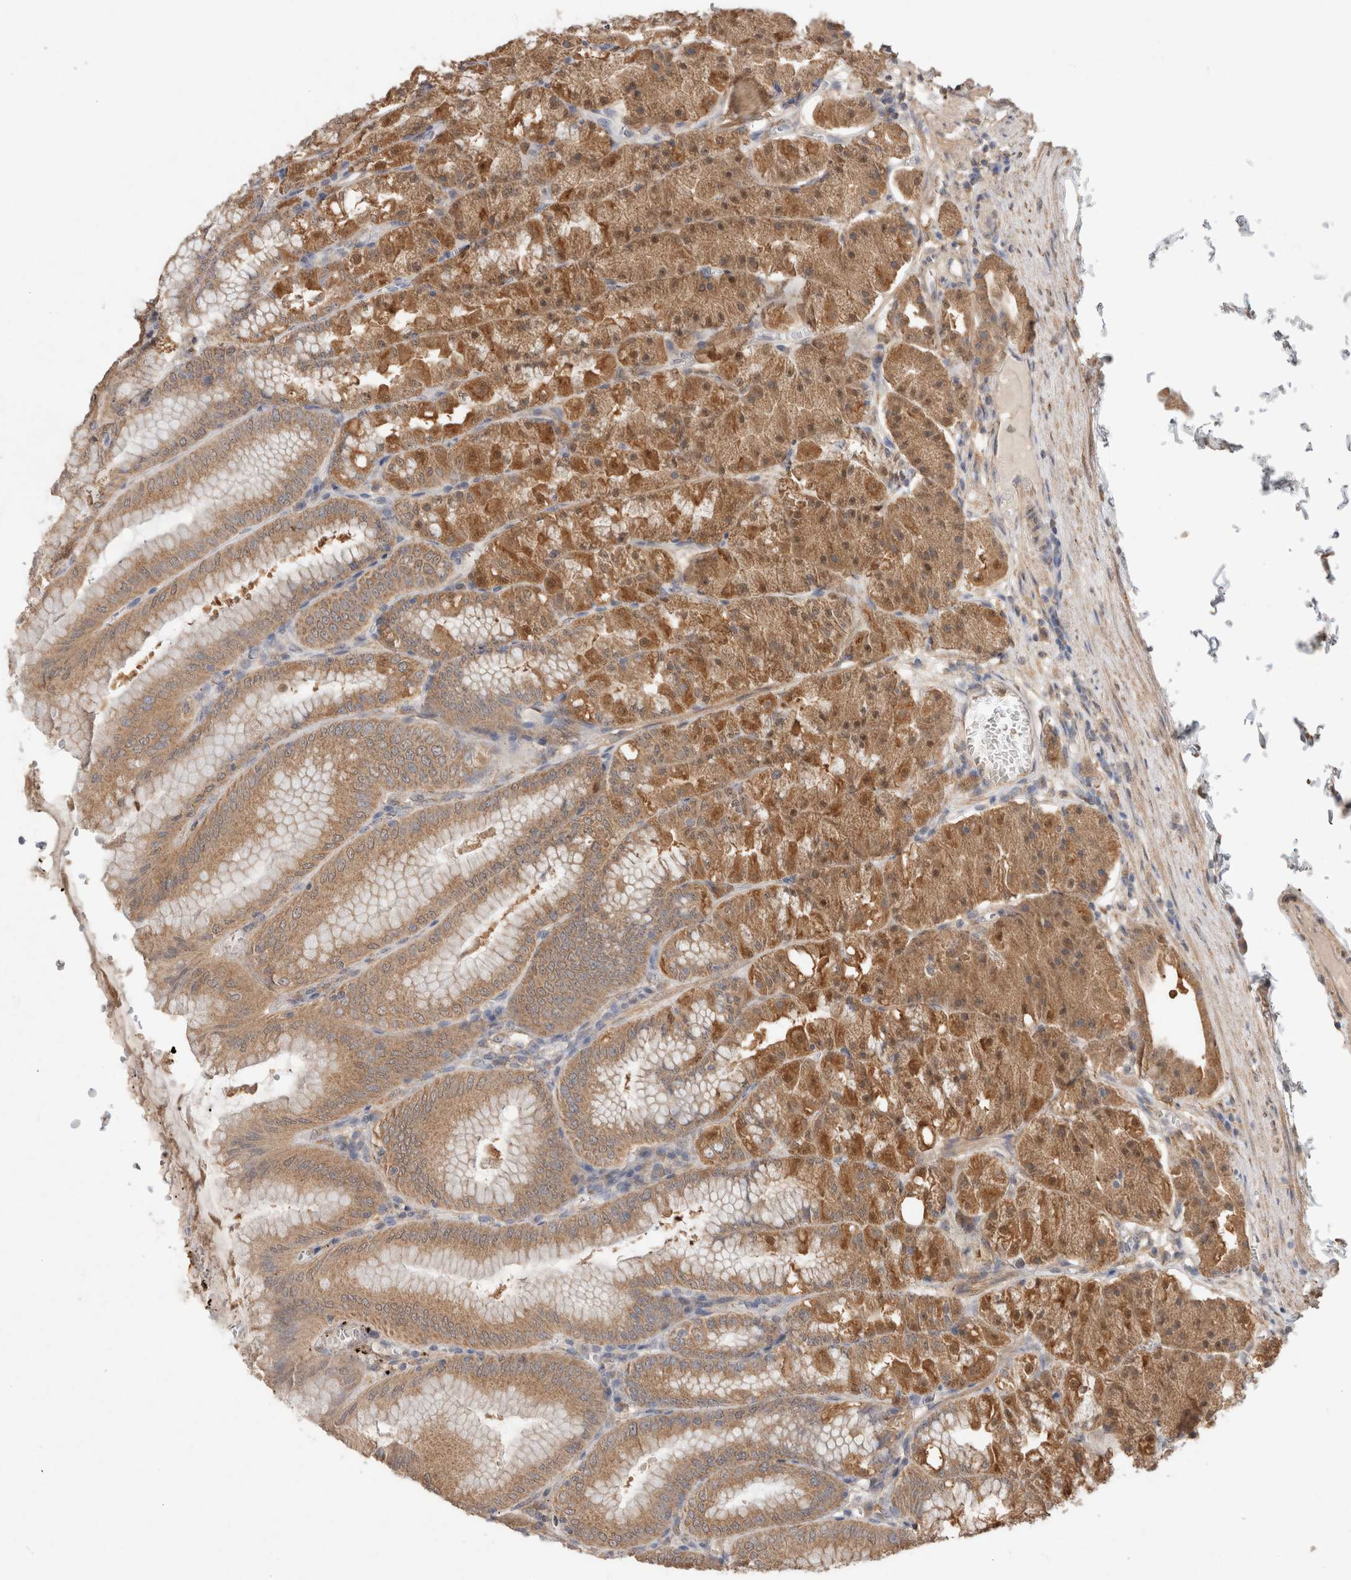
{"staining": {"intensity": "moderate", "quantity": ">75%", "location": "cytoplasmic/membranous"}, "tissue": "stomach", "cell_type": "Glandular cells", "image_type": "normal", "snomed": [{"axis": "morphology", "description": "Normal tissue, NOS"}, {"axis": "topography", "description": "Stomach, lower"}], "caption": "A brown stain labels moderate cytoplasmic/membranous staining of a protein in glandular cells of normal human stomach. Immunohistochemistry stains the protein in brown and the nuclei are stained blue.", "gene": "RAB14", "patient": {"sex": "male", "age": 71}}